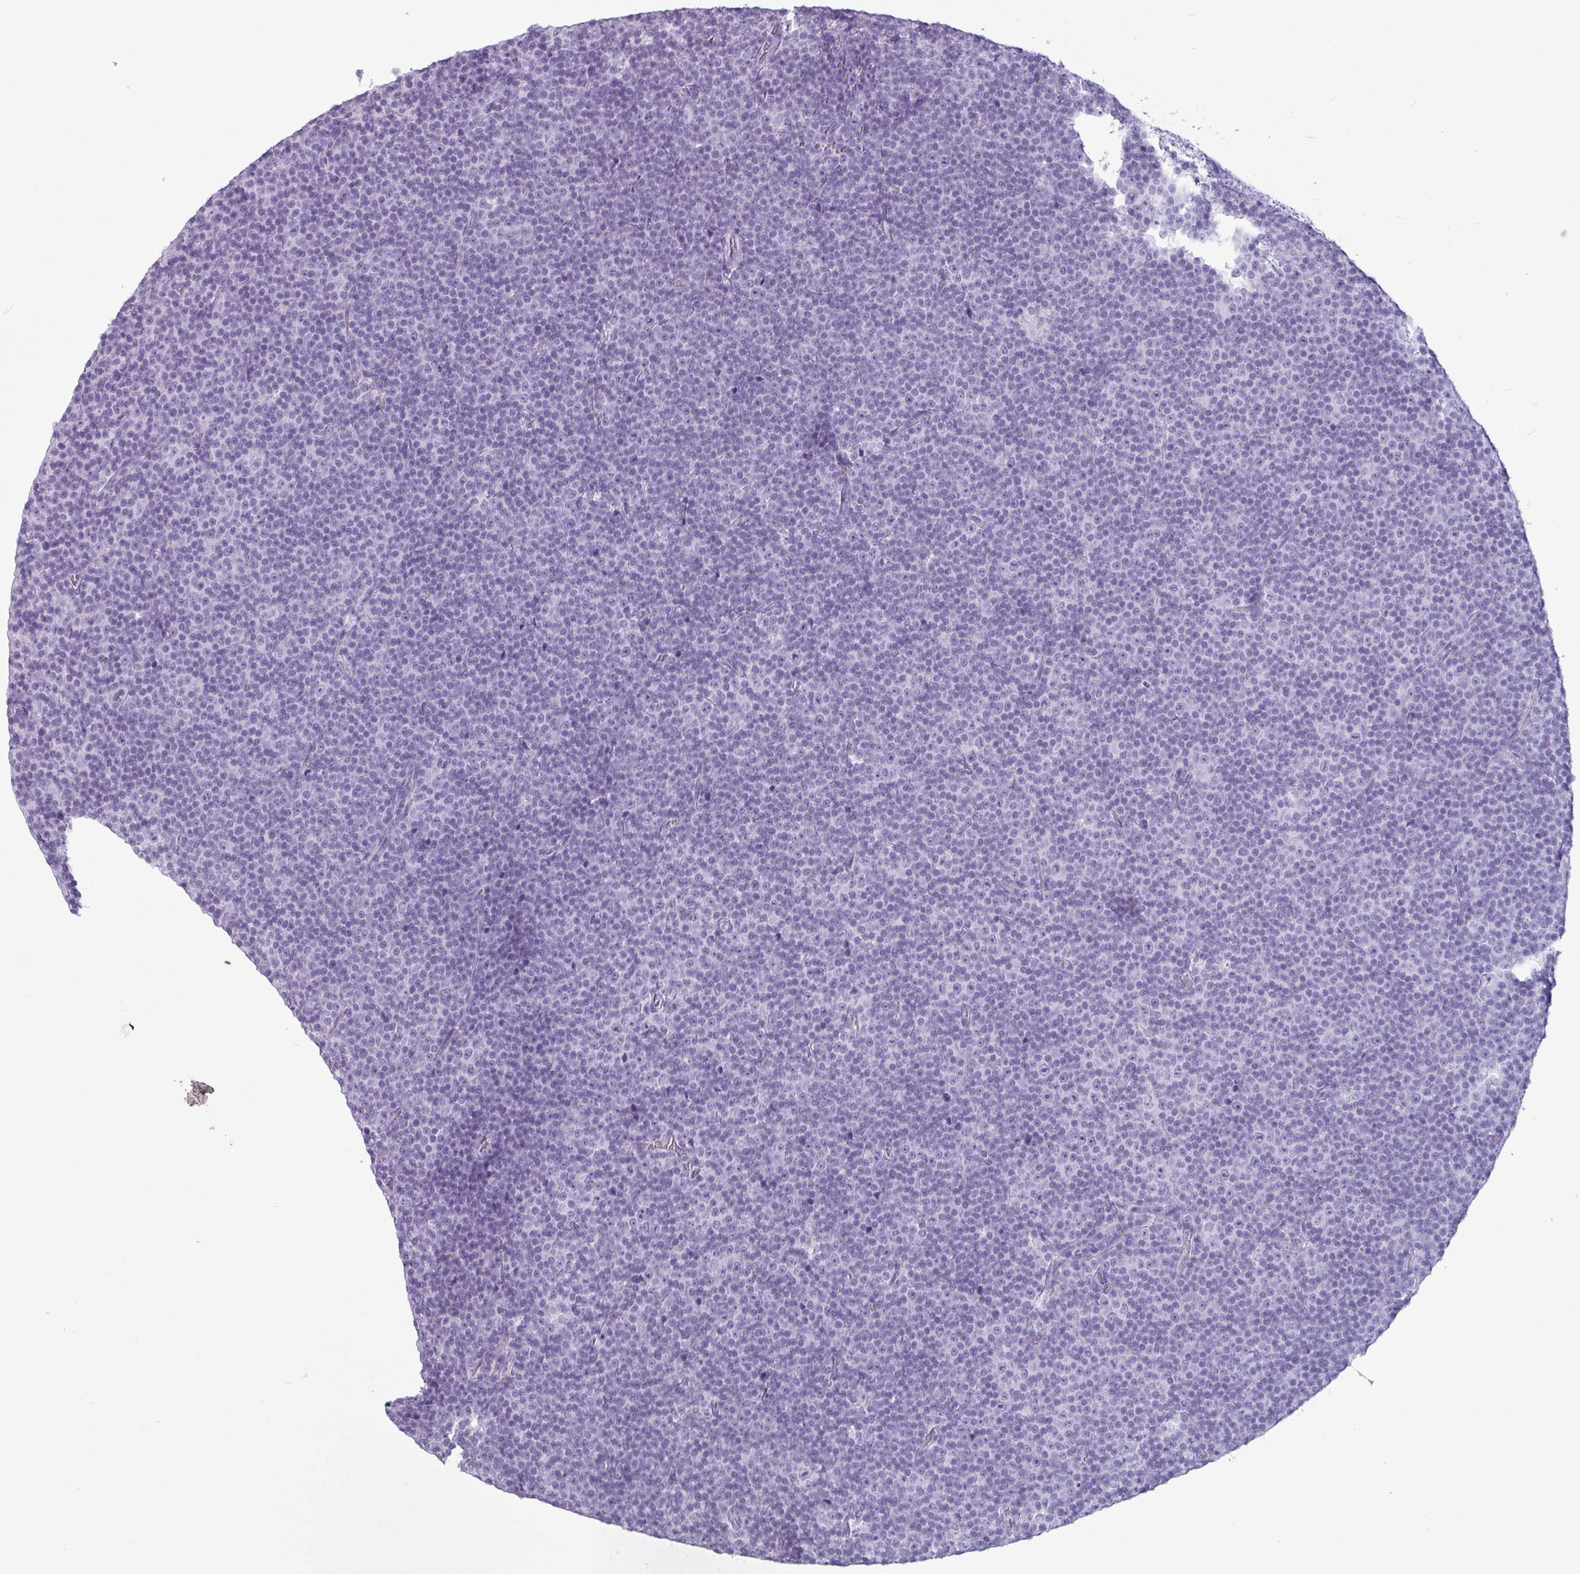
{"staining": {"intensity": "negative", "quantity": "none", "location": "none"}, "tissue": "lymphoma", "cell_type": "Tumor cells", "image_type": "cancer", "snomed": [{"axis": "morphology", "description": "Malignant lymphoma, non-Hodgkin's type, Low grade"}, {"axis": "topography", "description": "Lymph node"}], "caption": "Immunohistochemistry (IHC) micrograph of neoplastic tissue: human lymphoma stained with DAB demonstrates no significant protein staining in tumor cells.", "gene": "AMY1B", "patient": {"sex": "female", "age": 67}}